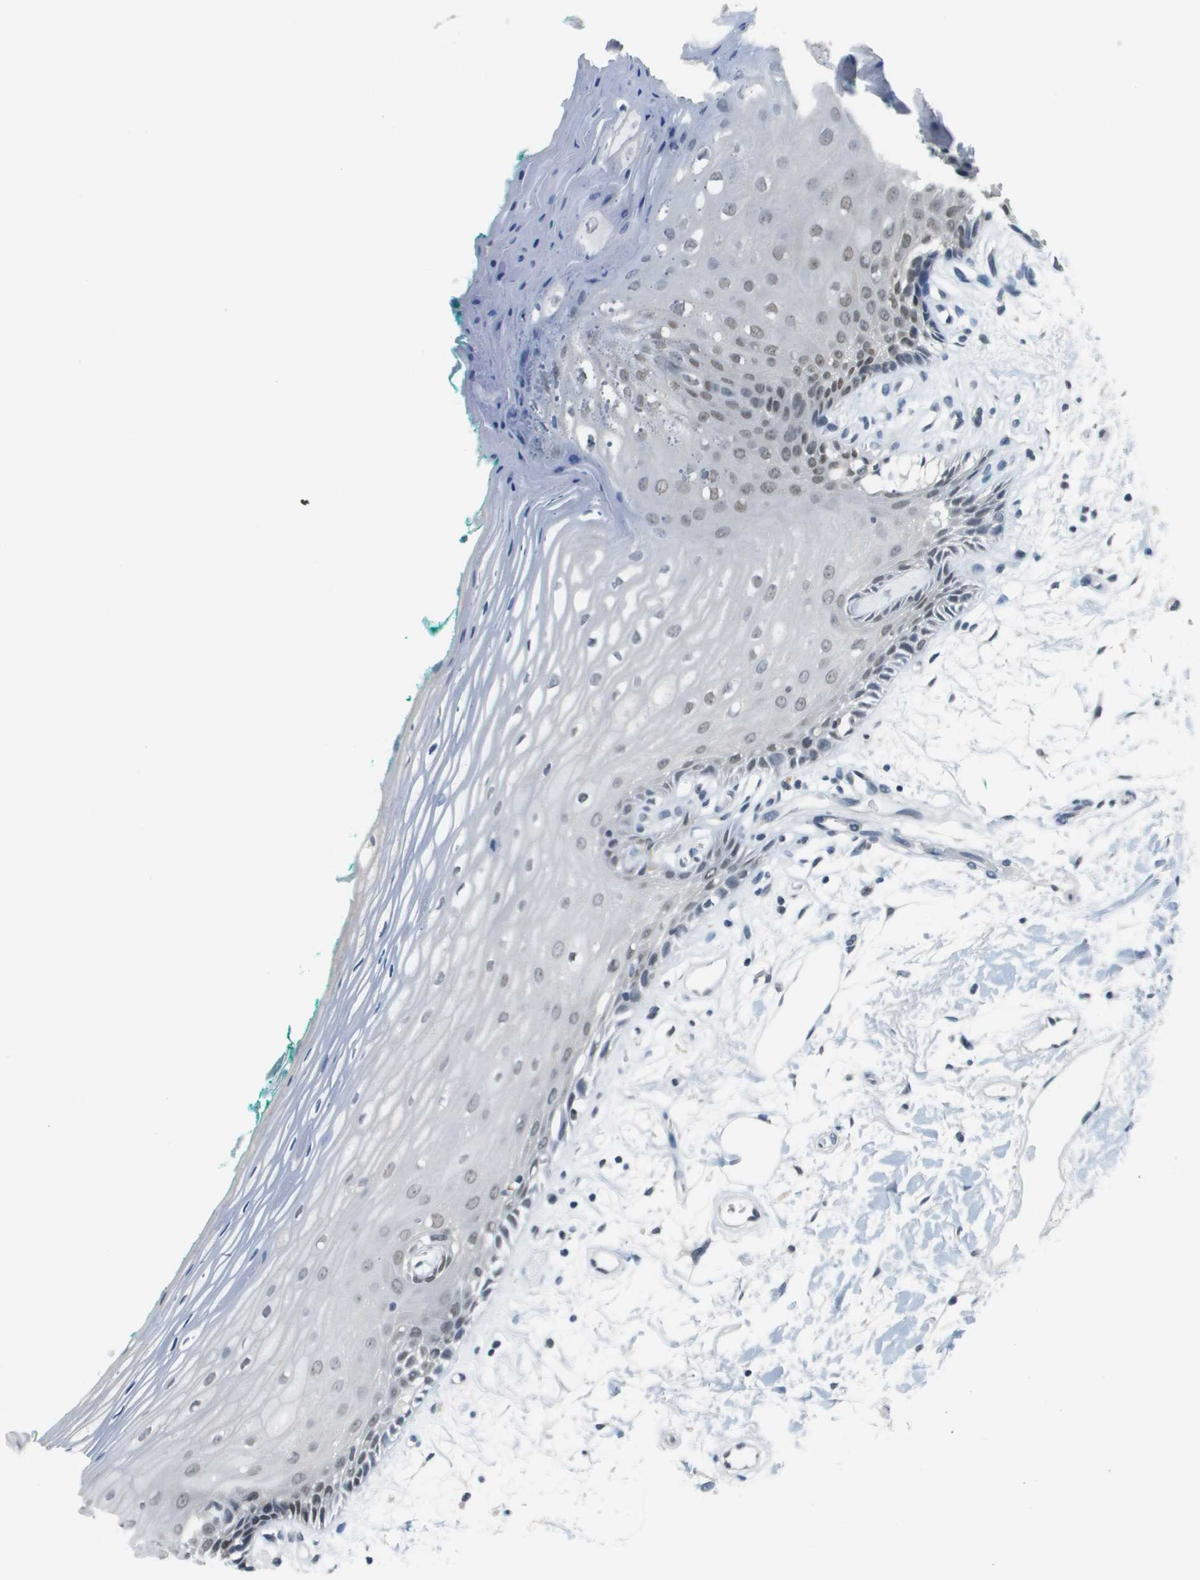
{"staining": {"intensity": "moderate", "quantity": "<25%", "location": "nuclear"}, "tissue": "oral mucosa", "cell_type": "Squamous epithelial cells", "image_type": "normal", "snomed": [{"axis": "morphology", "description": "Normal tissue, NOS"}, {"axis": "topography", "description": "Skeletal muscle"}, {"axis": "topography", "description": "Oral tissue"}, {"axis": "topography", "description": "Peripheral nerve tissue"}], "caption": "Oral mucosa stained for a protein (brown) shows moderate nuclear positive expression in approximately <25% of squamous epithelial cells.", "gene": "CBX5", "patient": {"sex": "female", "age": 84}}